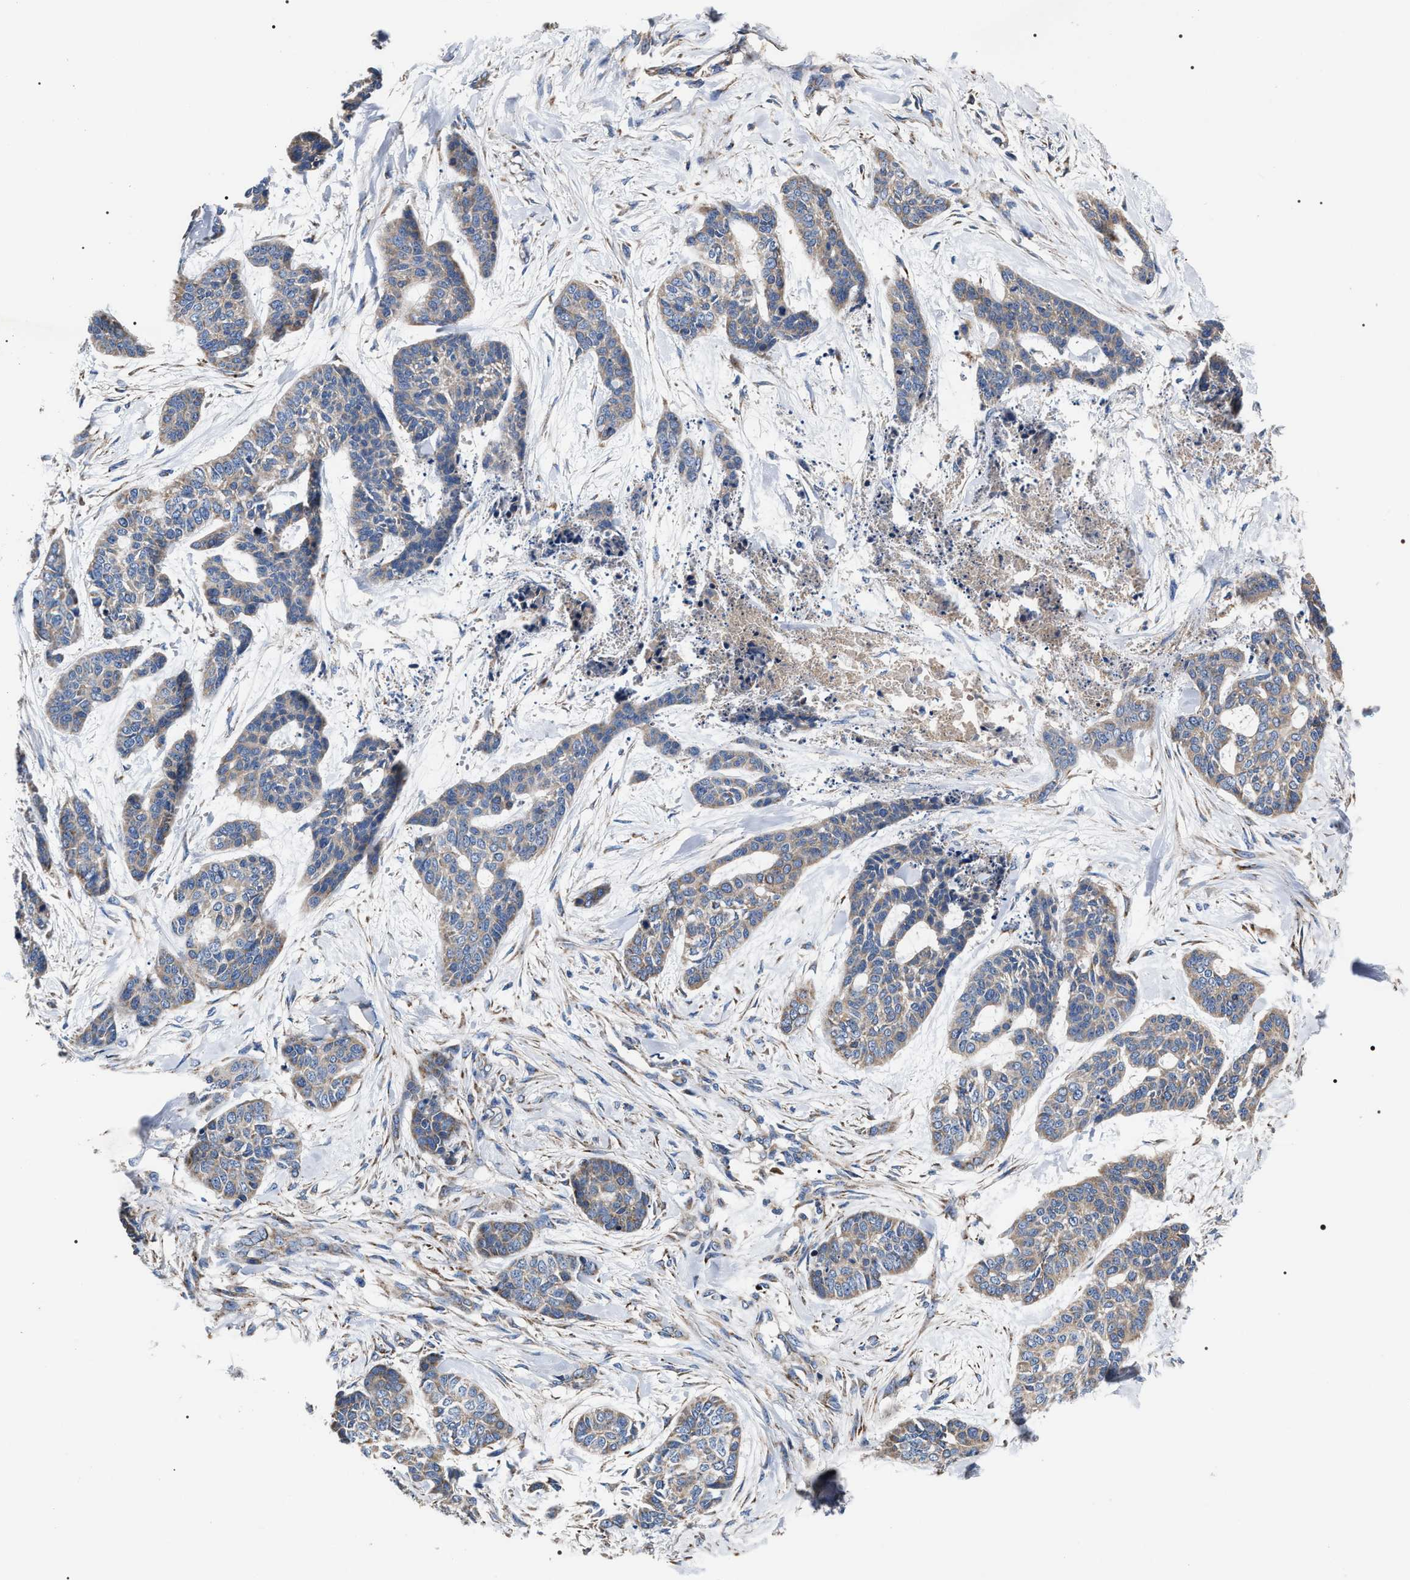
{"staining": {"intensity": "weak", "quantity": "25%-75%", "location": "cytoplasmic/membranous"}, "tissue": "skin cancer", "cell_type": "Tumor cells", "image_type": "cancer", "snomed": [{"axis": "morphology", "description": "Basal cell carcinoma"}, {"axis": "topography", "description": "Skin"}], "caption": "A high-resolution image shows immunohistochemistry (IHC) staining of basal cell carcinoma (skin), which exhibits weak cytoplasmic/membranous expression in about 25%-75% of tumor cells.", "gene": "MACC1", "patient": {"sex": "female", "age": 64}}